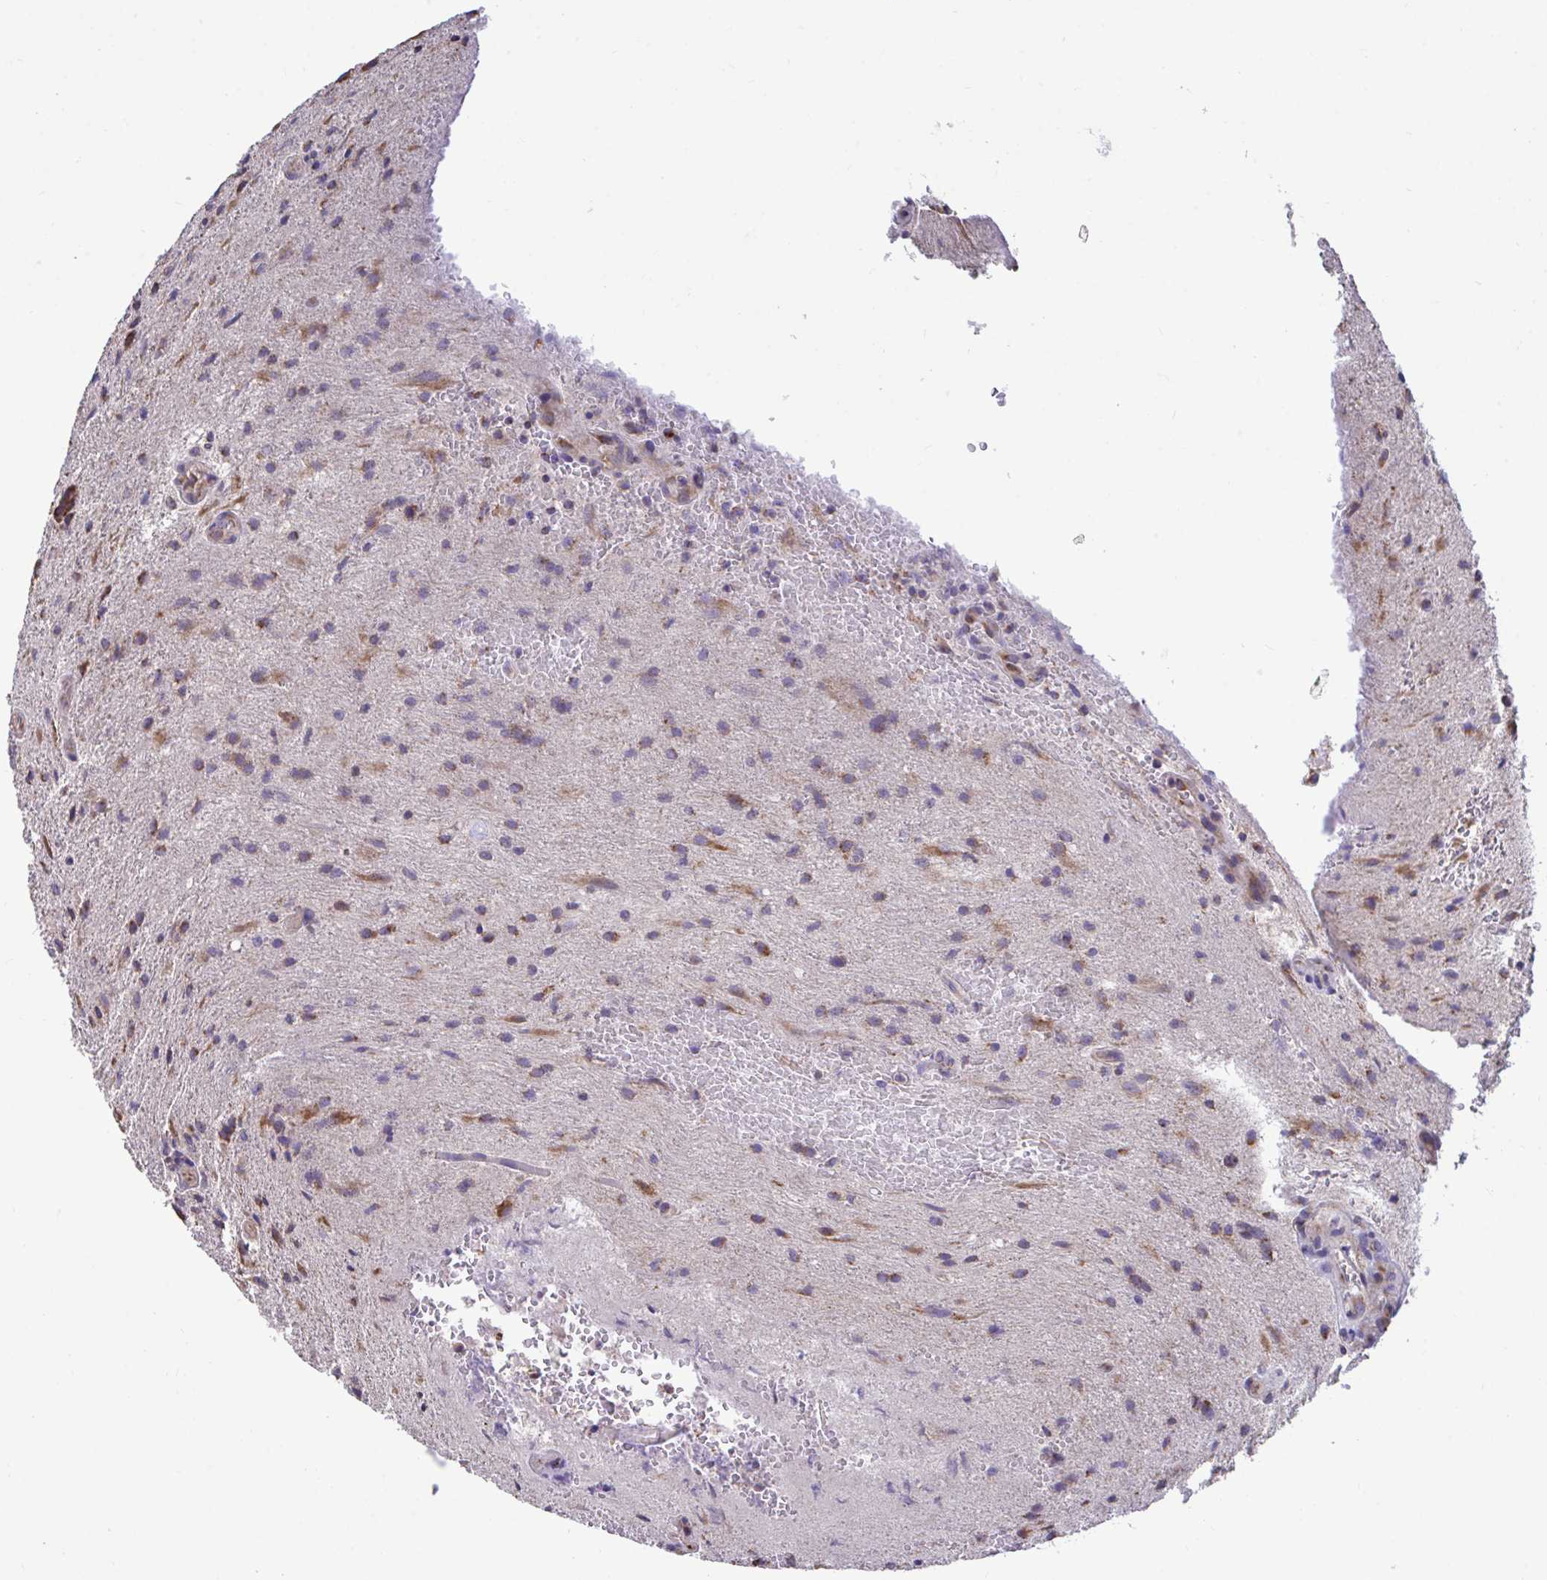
{"staining": {"intensity": "moderate", "quantity": "<25%", "location": "cytoplasmic/membranous"}, "tissue": "glioma", "cell_type": "Tumor cells", "image_type": "cancer", "snomed": [{"axis": "morphology", "description": "Glioma, malignant, High grade"}, {"axis": "topography", "description": "Brain"}], "caption": "The image exhibits a brown stain indicating the presence of a protein in the cytoplasmic/membranous of tumor cells in glioma.", "gene": "SARS2", "patient": {"sex": "male", "age": 67}}